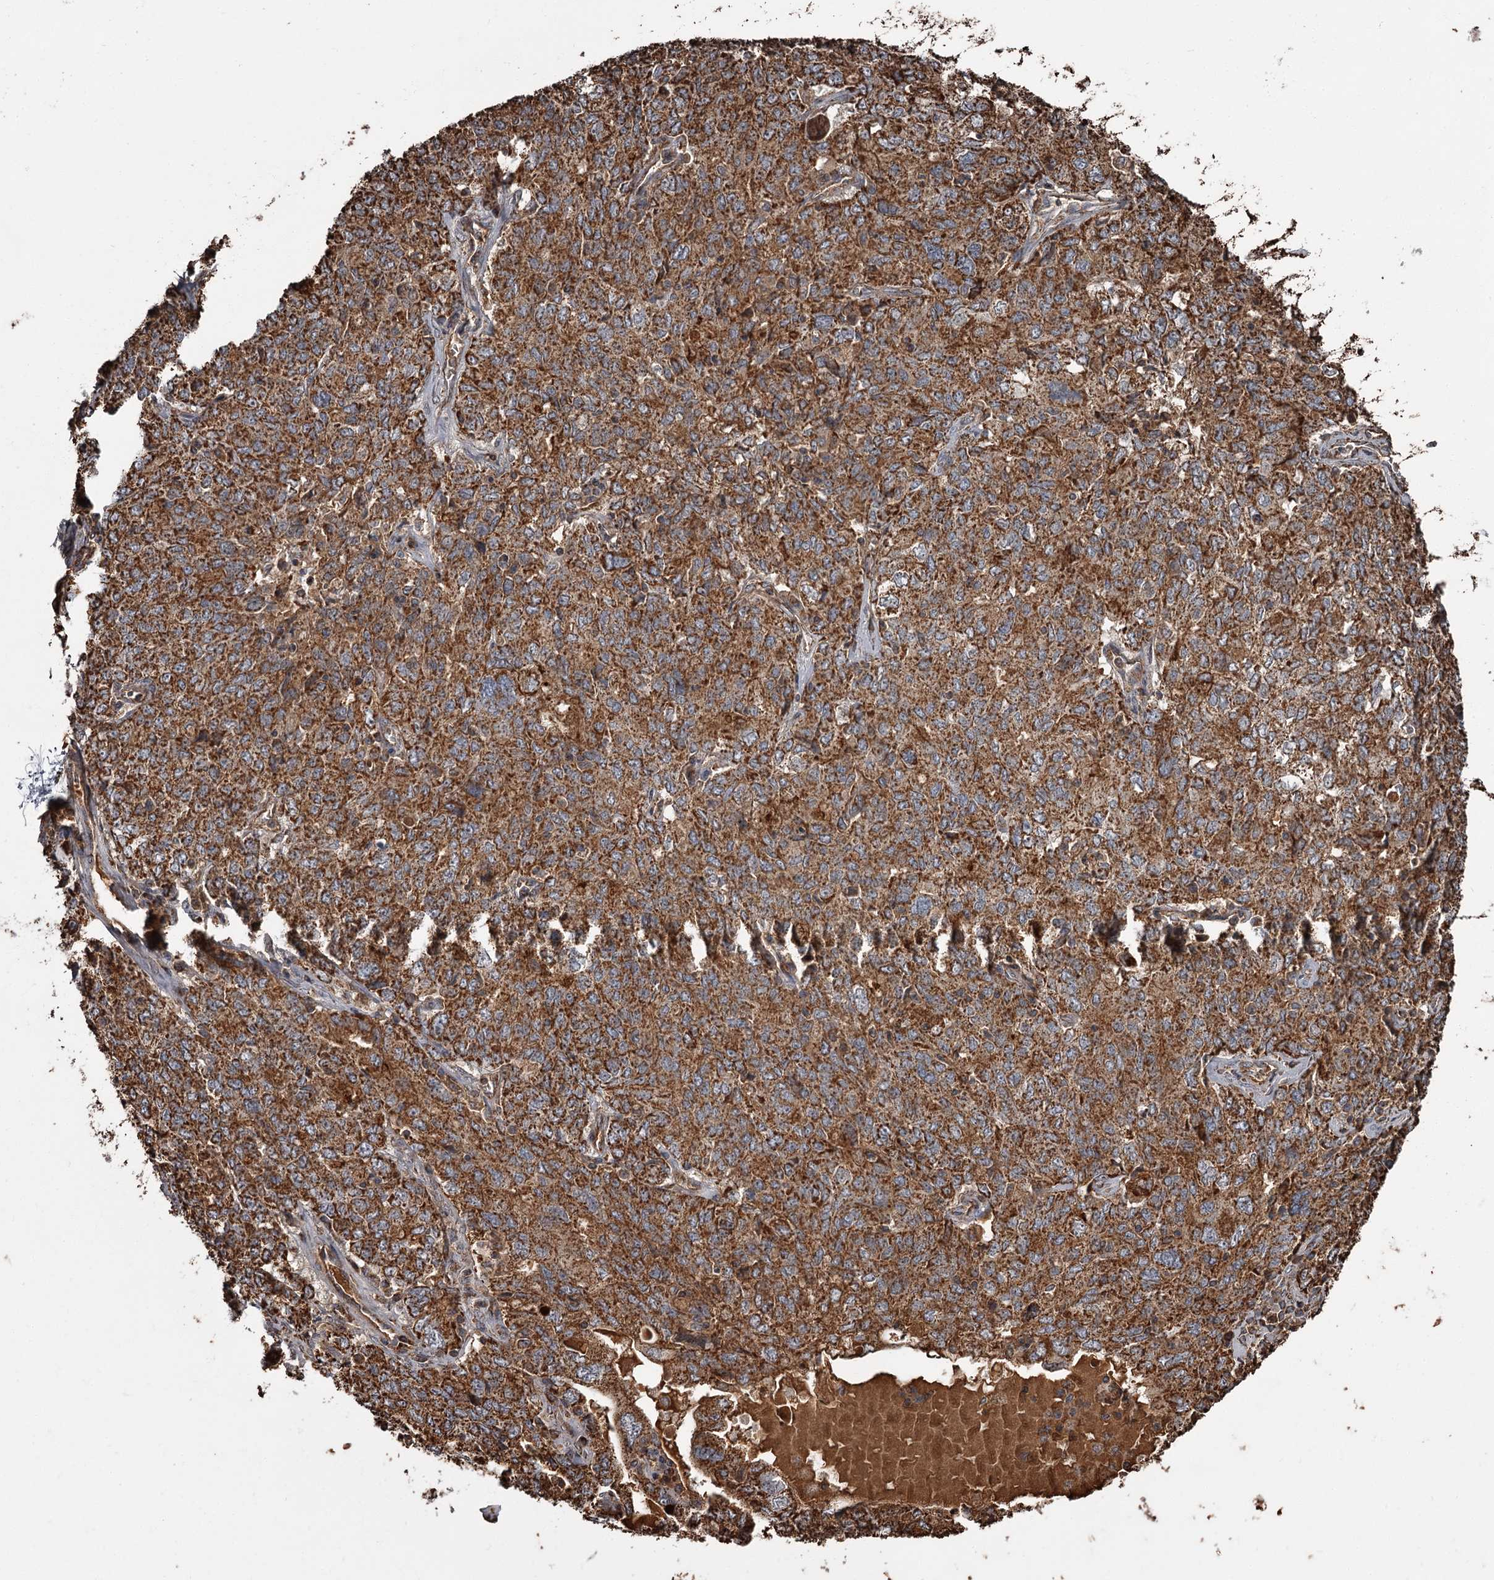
{"staining": {"intensity": "strong", "quantity": ">75%", "location": "cytoplasmic/membranous"}, "tissue": "ovarian cancer", "cell_type": "Tumor cells", "image_type": "cancer", "snomed": [{"axis": "morphology", "description": "Carcinoma, endometroid"}, {"axis": "topography", "description": "Ovary"}], "caption": "Ovarian cancer was stained to show a protein in brown. There is high levels of strong cytoplasmic/membranous expression in approximately >75% of tumor cells.", "gene": "THAP9", "patient": {"sex": "female", "age": 62}}